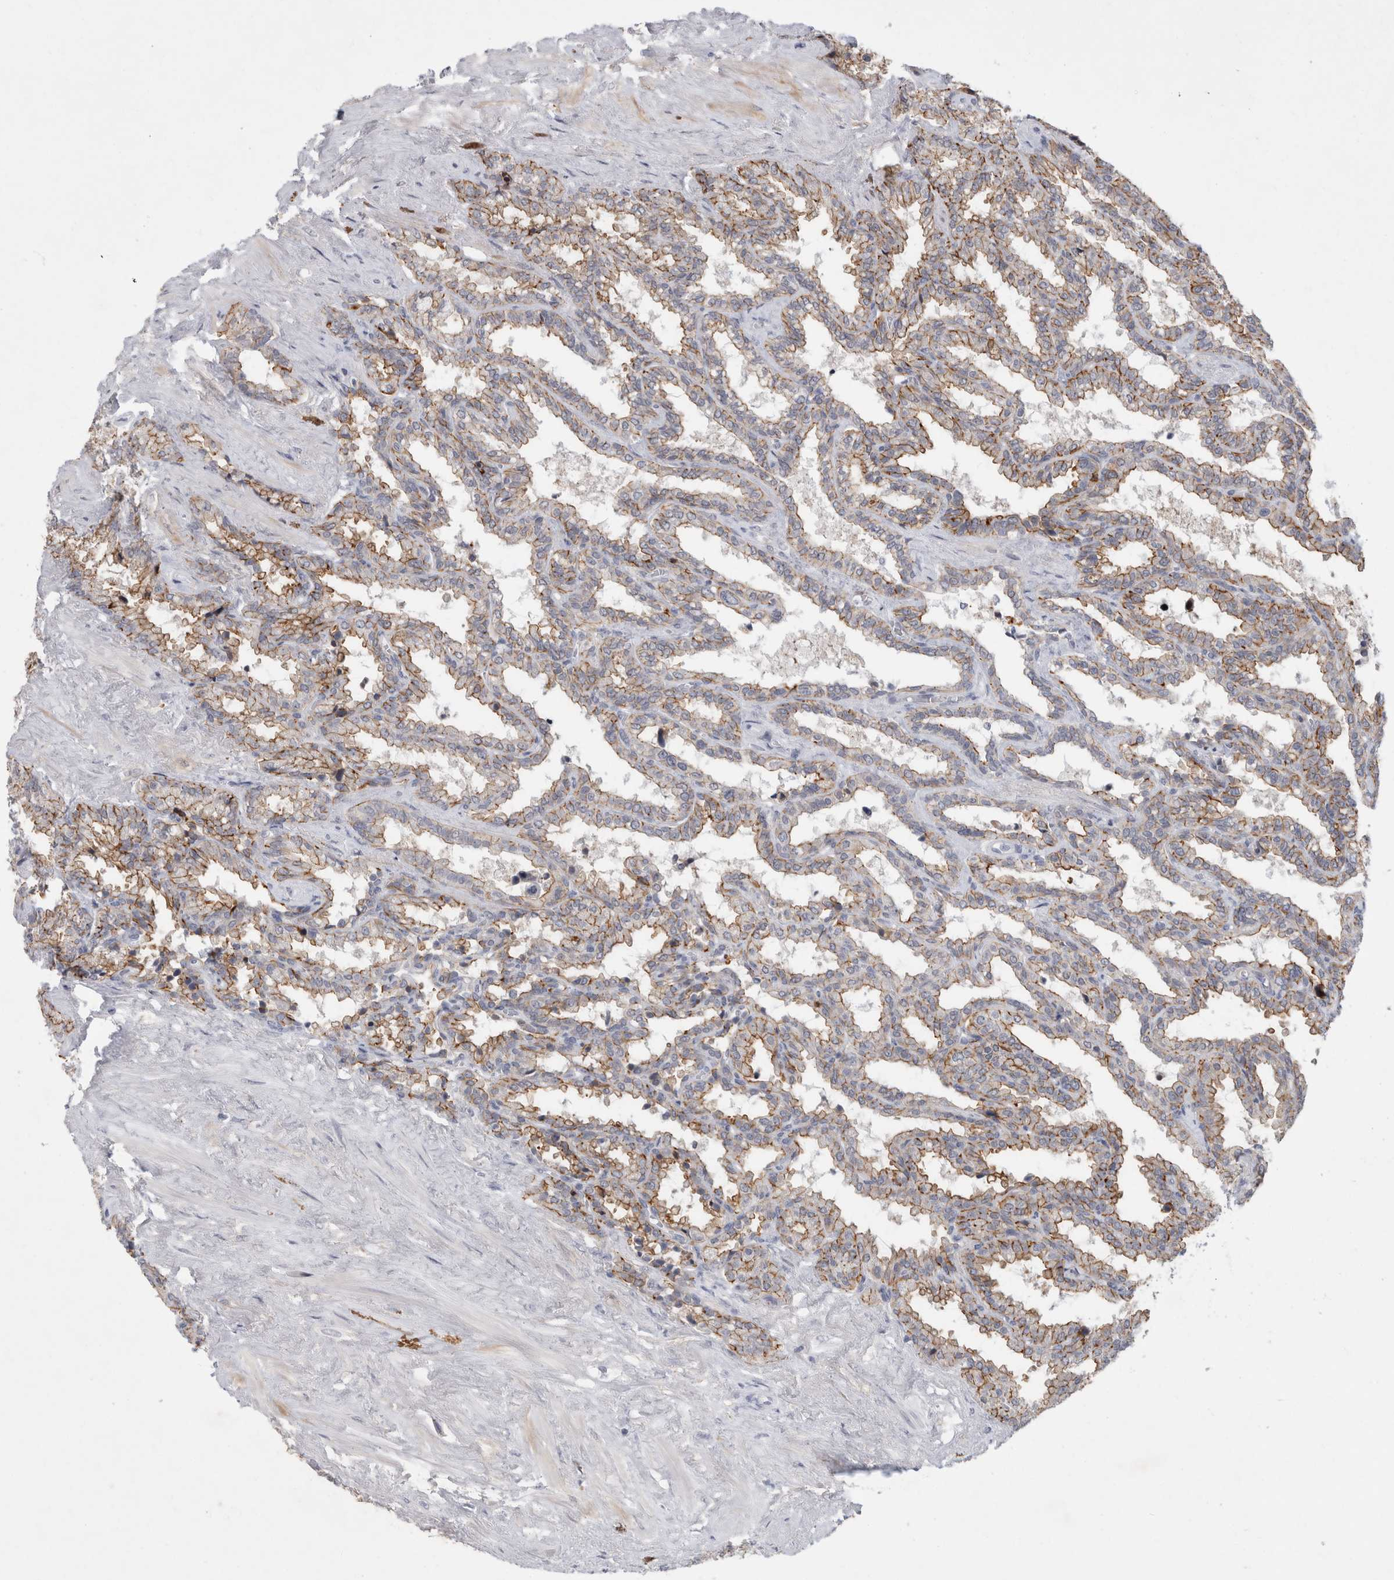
{"staining": {"intensity": "moderate", "quantity": "25%-75%", "location": "cytoplasmic/membranous"}, "tissue": "seminal vesicle", "cell_type": "Glandular cells", "image_type": "normal", "snomed": [{"axis": "morphology", "description": "Normal tissue, NOS"}, {"axis": "topography", "description": "Seminal veicle"}], "caption": "Seminal vesicle was stained to show a protein in brown. There is medium levels of moderate cytoplasmic/membranous positivity in approximately 25%-75% of glandular cells. The staining is performed using DAB (3,3'-diaminobenzidine) brown chromogen to label protein expression. The nuclei are counter-stained blue using hematoxylin.", "gene": "NIPA1", "patient": {"sex": "male", "age": 46}}